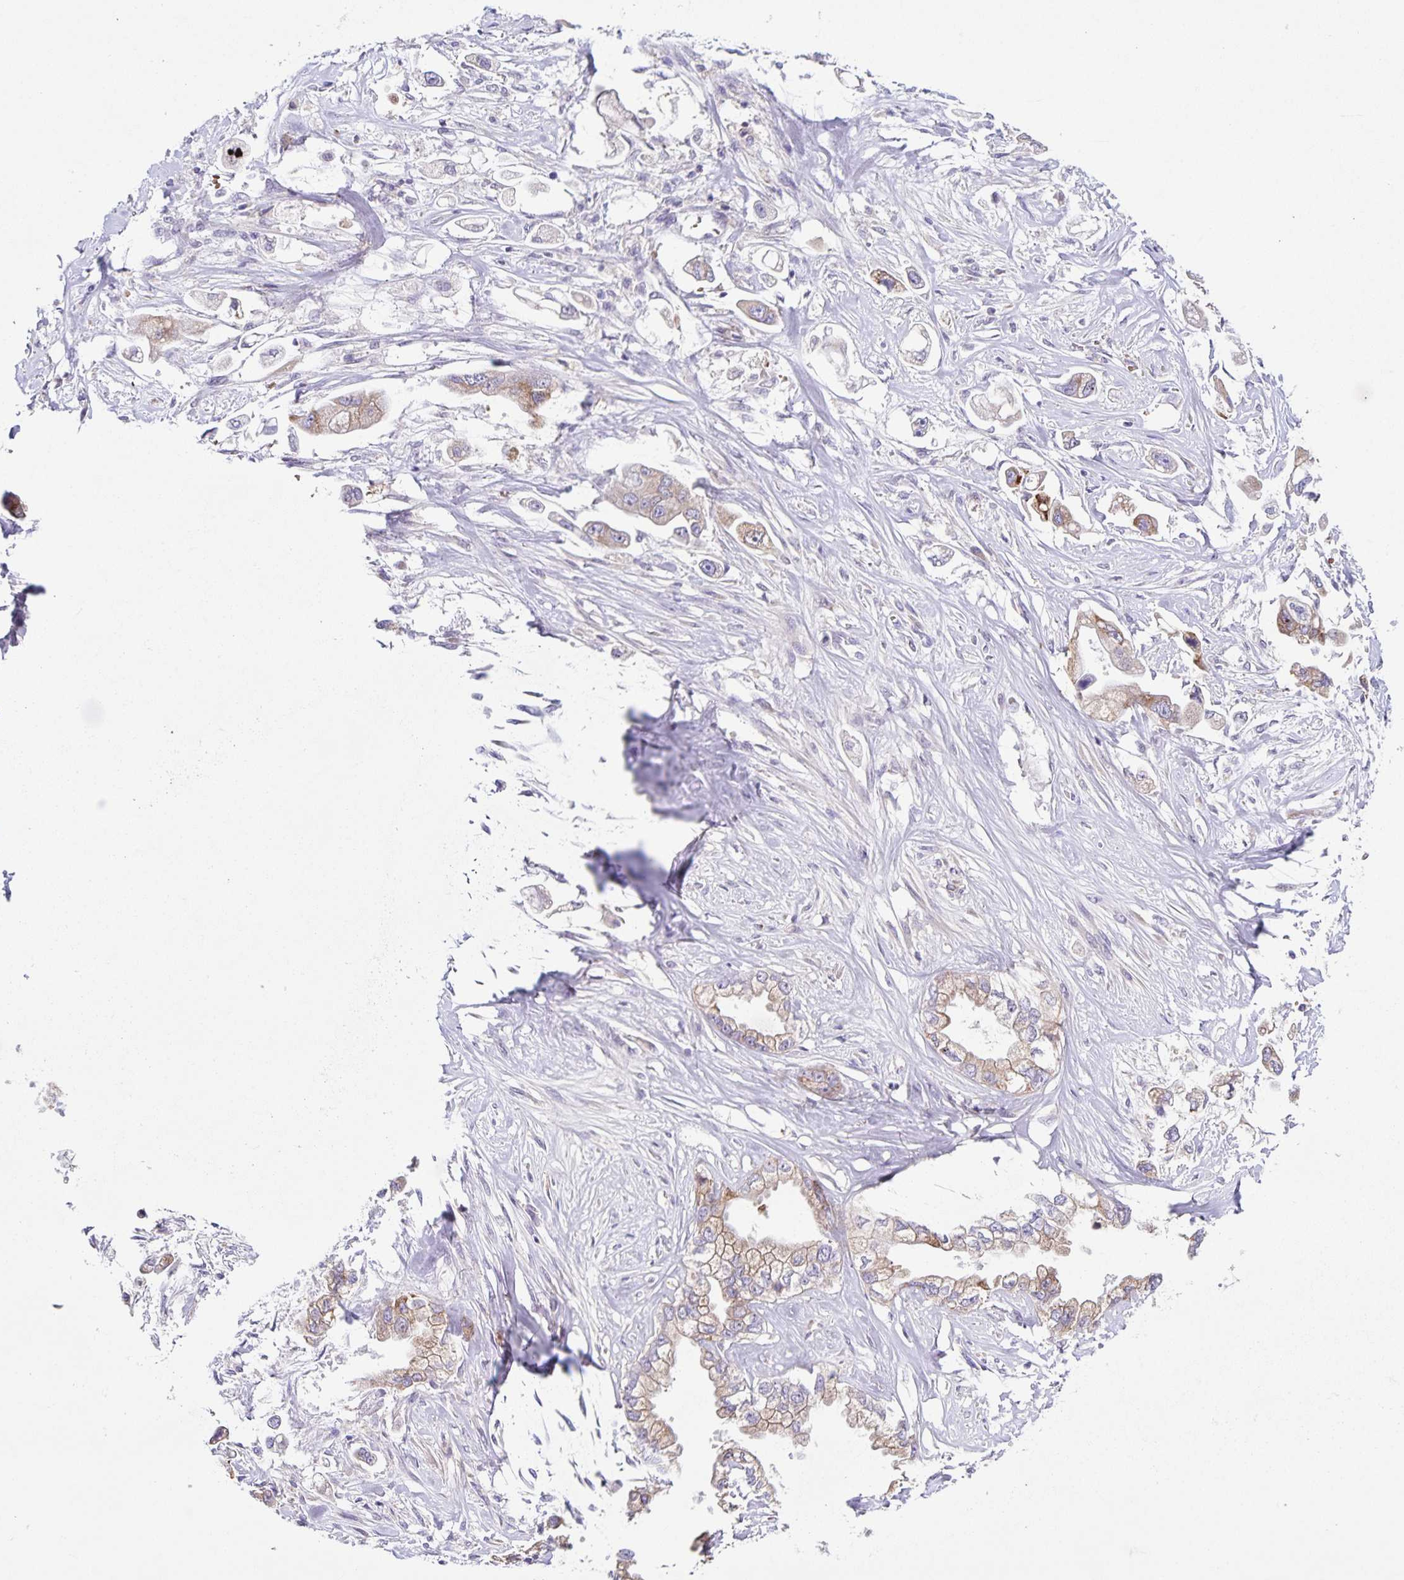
{"staining": {"intensity": "weak", "quantity": "25%-75%", "location": "cytoplasmic/membranous"}, "tissue": "stomach cancer", "cell_type": "Tumor cells", "image_type": "cancer", "snomed": [{"axis": "morphology", "description": "Adenocarcinoma, NOS"}, {"axis": "topography", "description": "Stomach"}], "caption": "IHC (DAB) staining of human stomach cancer (adenocarcinoma) demonstrates weak cytoplasmic/membranous protein positivity in approximately 25%-75% of tumor cells.", "gene": "STPG4", "patient": {"sex": "male", "age": 62}}